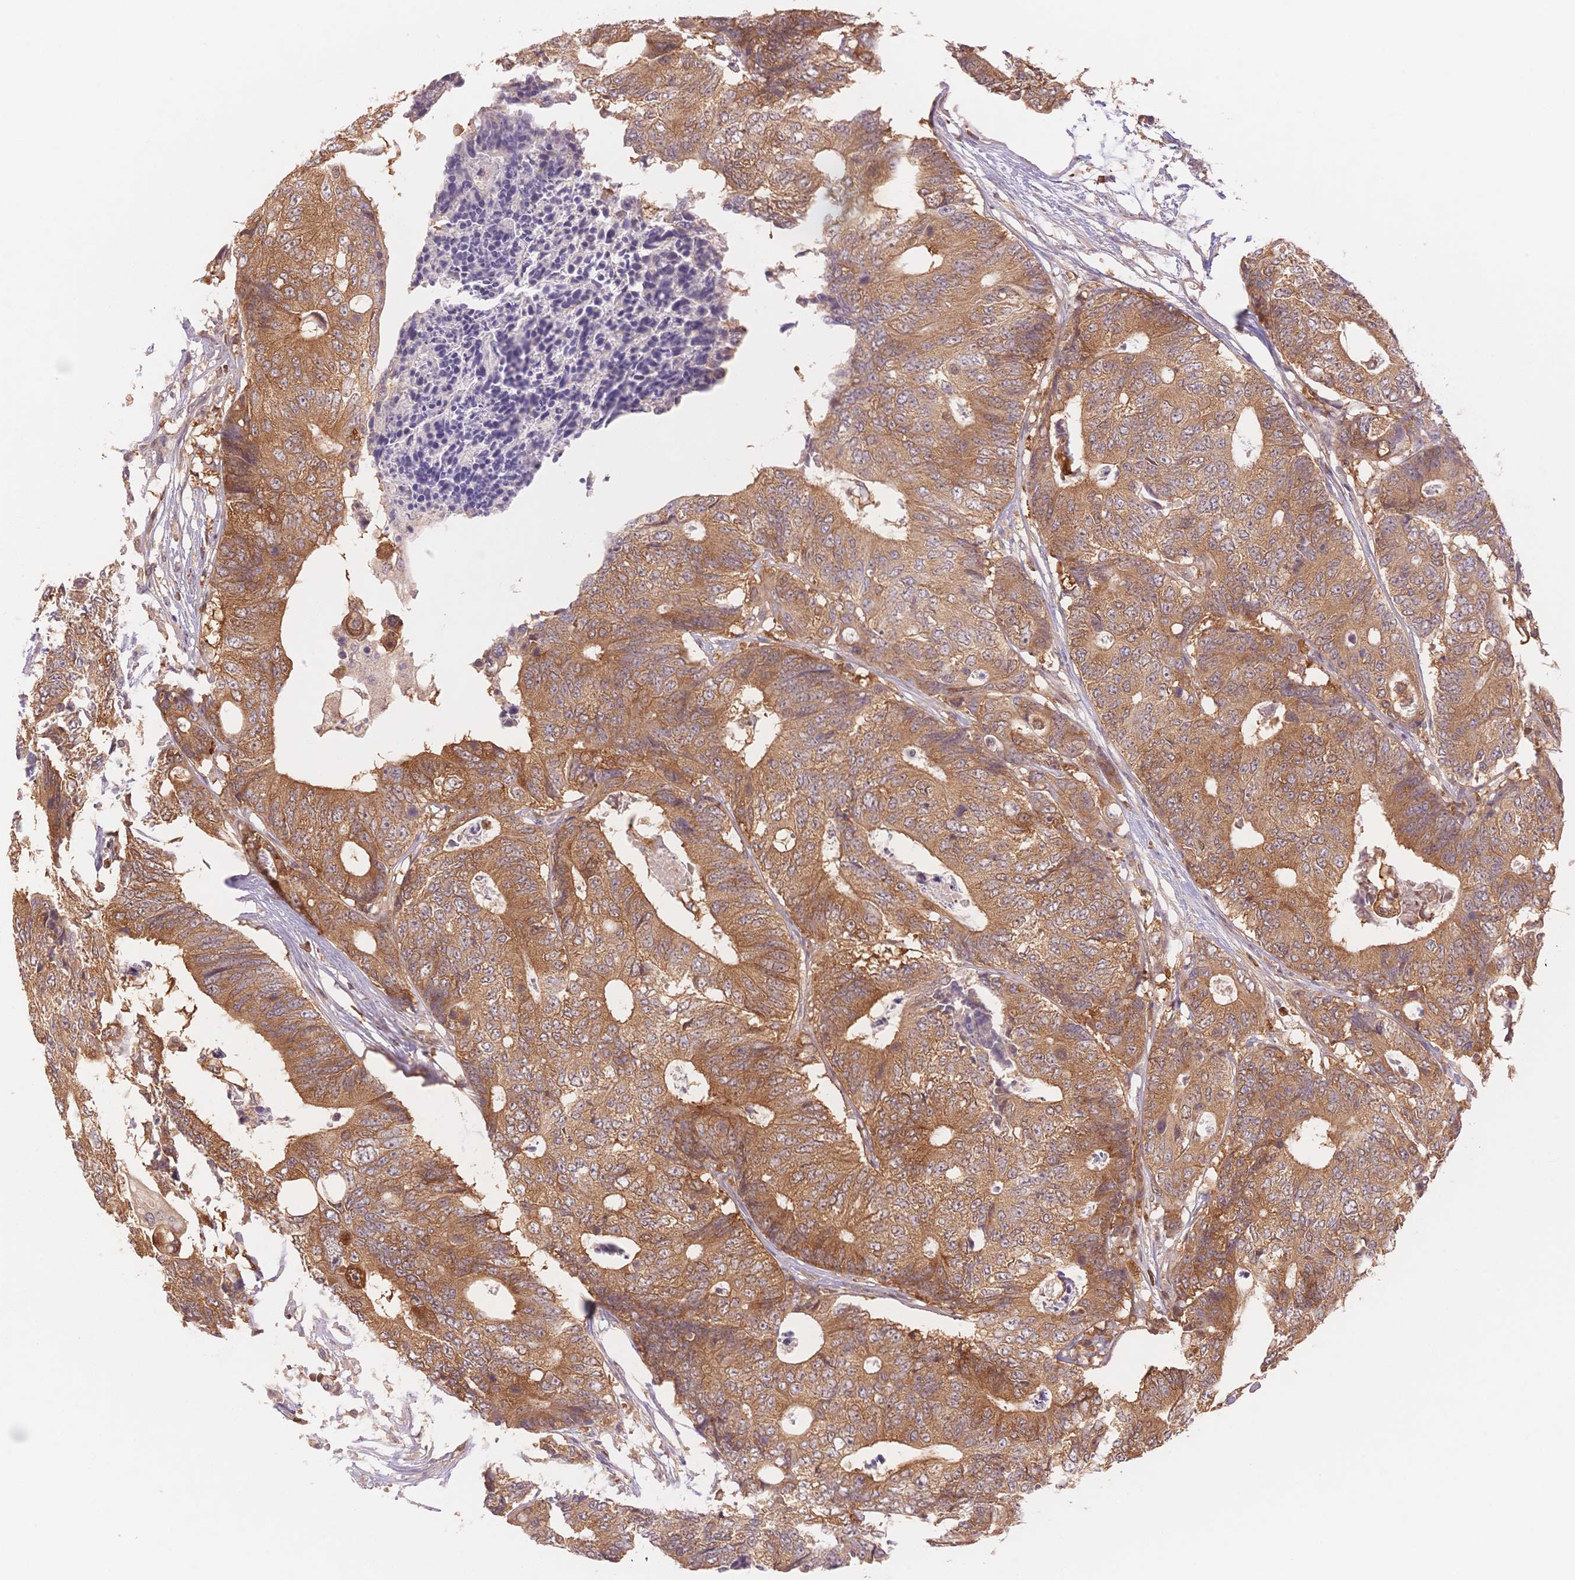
{"staining": {"intensity": "moderate", "quantity": ">75%", "location": "cytoplasmic/membranous"}, "tissue": "colorectal cancer", "cell_type": "Tumor cells", "image_type": "cancer", "snomed": [{"axis": "morphology", "description": "Adenocarcinoma, NOS"}, {"axis": "topography", "description": "Colon"}], "caption": "A brown stain highlights moderate cytoplasmic/membranous staining of a protein in human colorectal cancer (adenocarcinoma) tumor cells.", "gene": "STK39", "patient": {"sex": "female", "age": 48}}